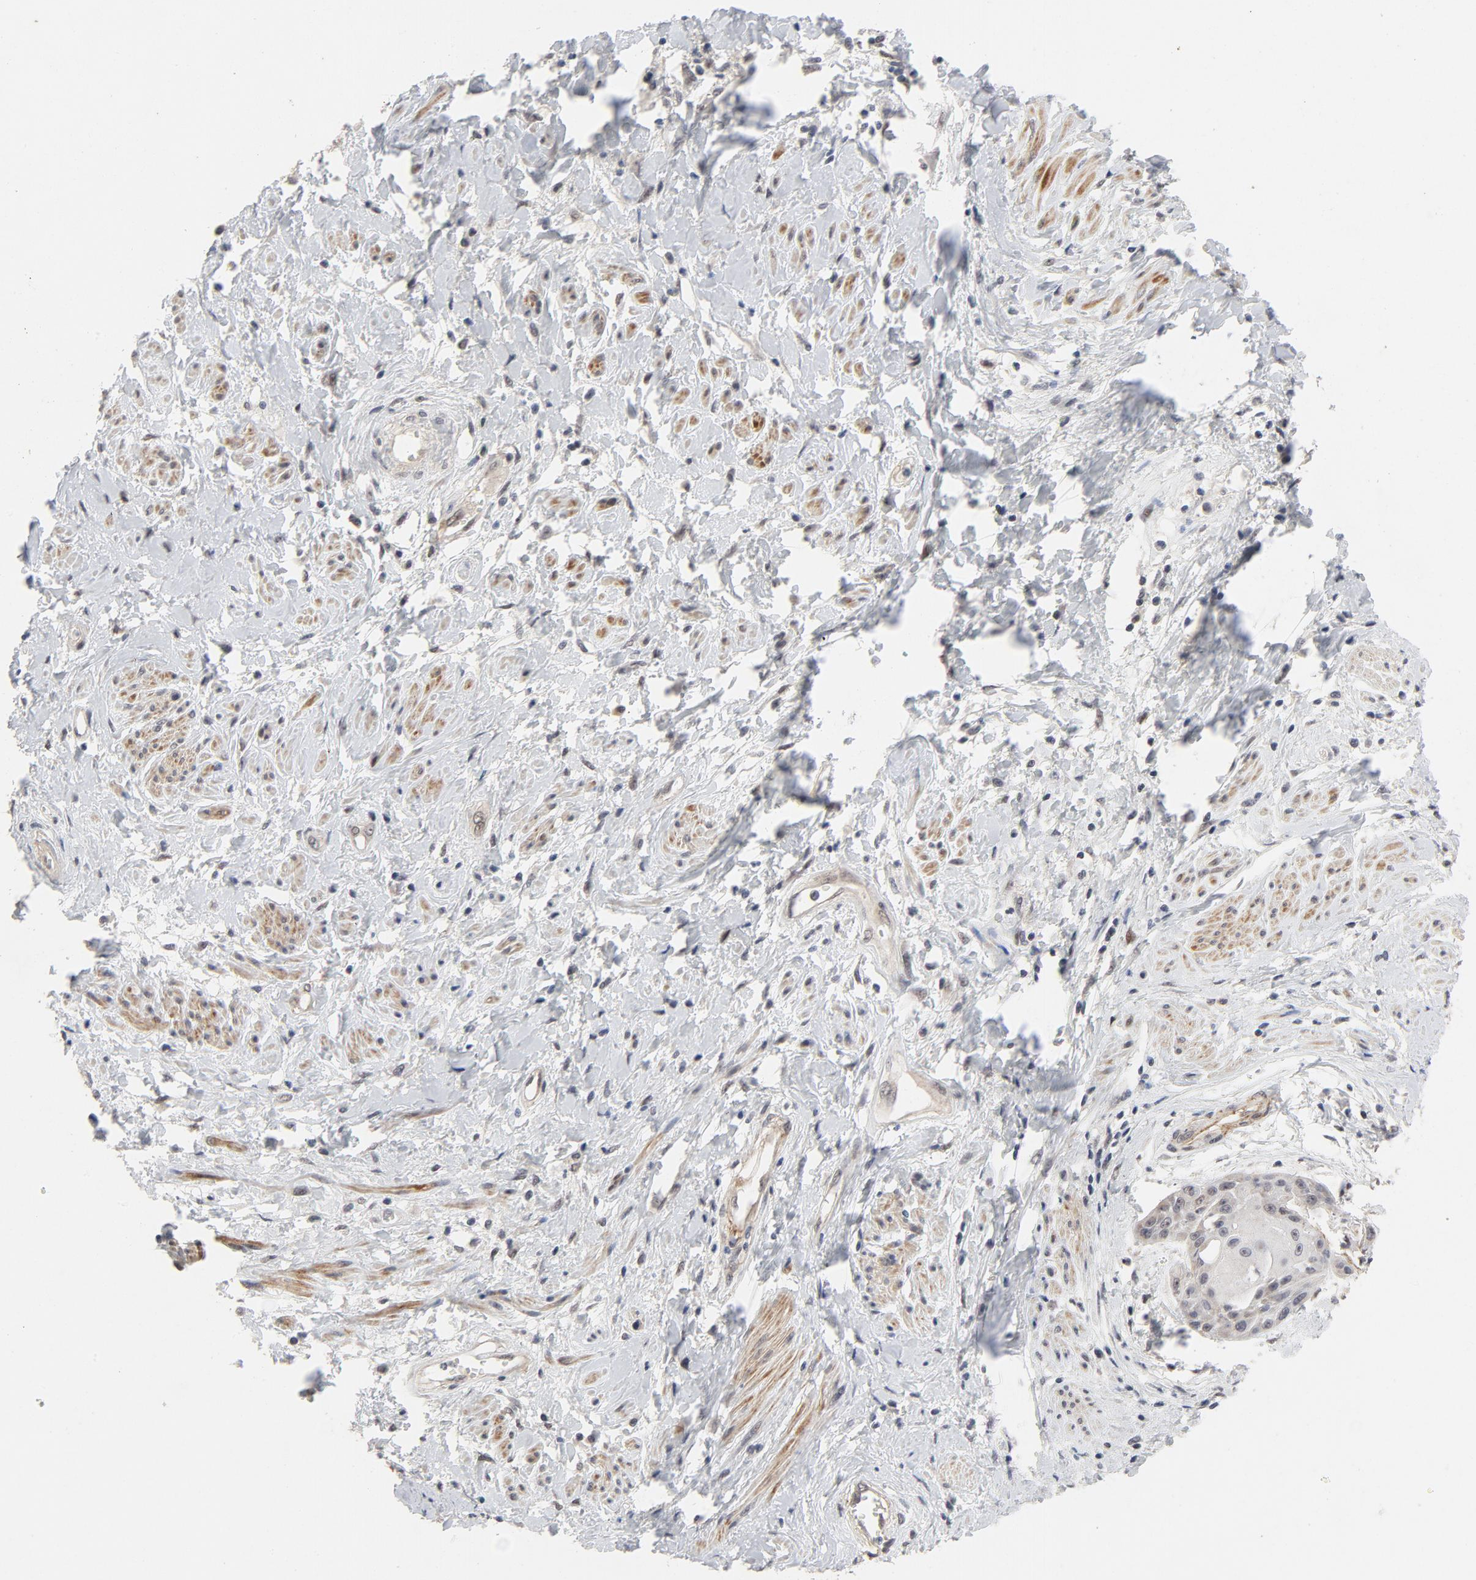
{"staining": {"intensity": "moderate", "quantity": "25%-75%", "location": "nuclear"}, "tissue": "cervical cancer", "cell_type": "Tumor cells", "image_type": "cancer", "snomed": [{"axis": "morphology", "description": "Squamous cell carcinoma, NOS"}, {"axis": "topography", "description": "Cervix"}], "caption": "Human cervical cancer stained with a protein marker shows moderate staining in tumor cells.", "gene": "ZKSCAN8", "patient": {"sex": "female", "age": 57}}